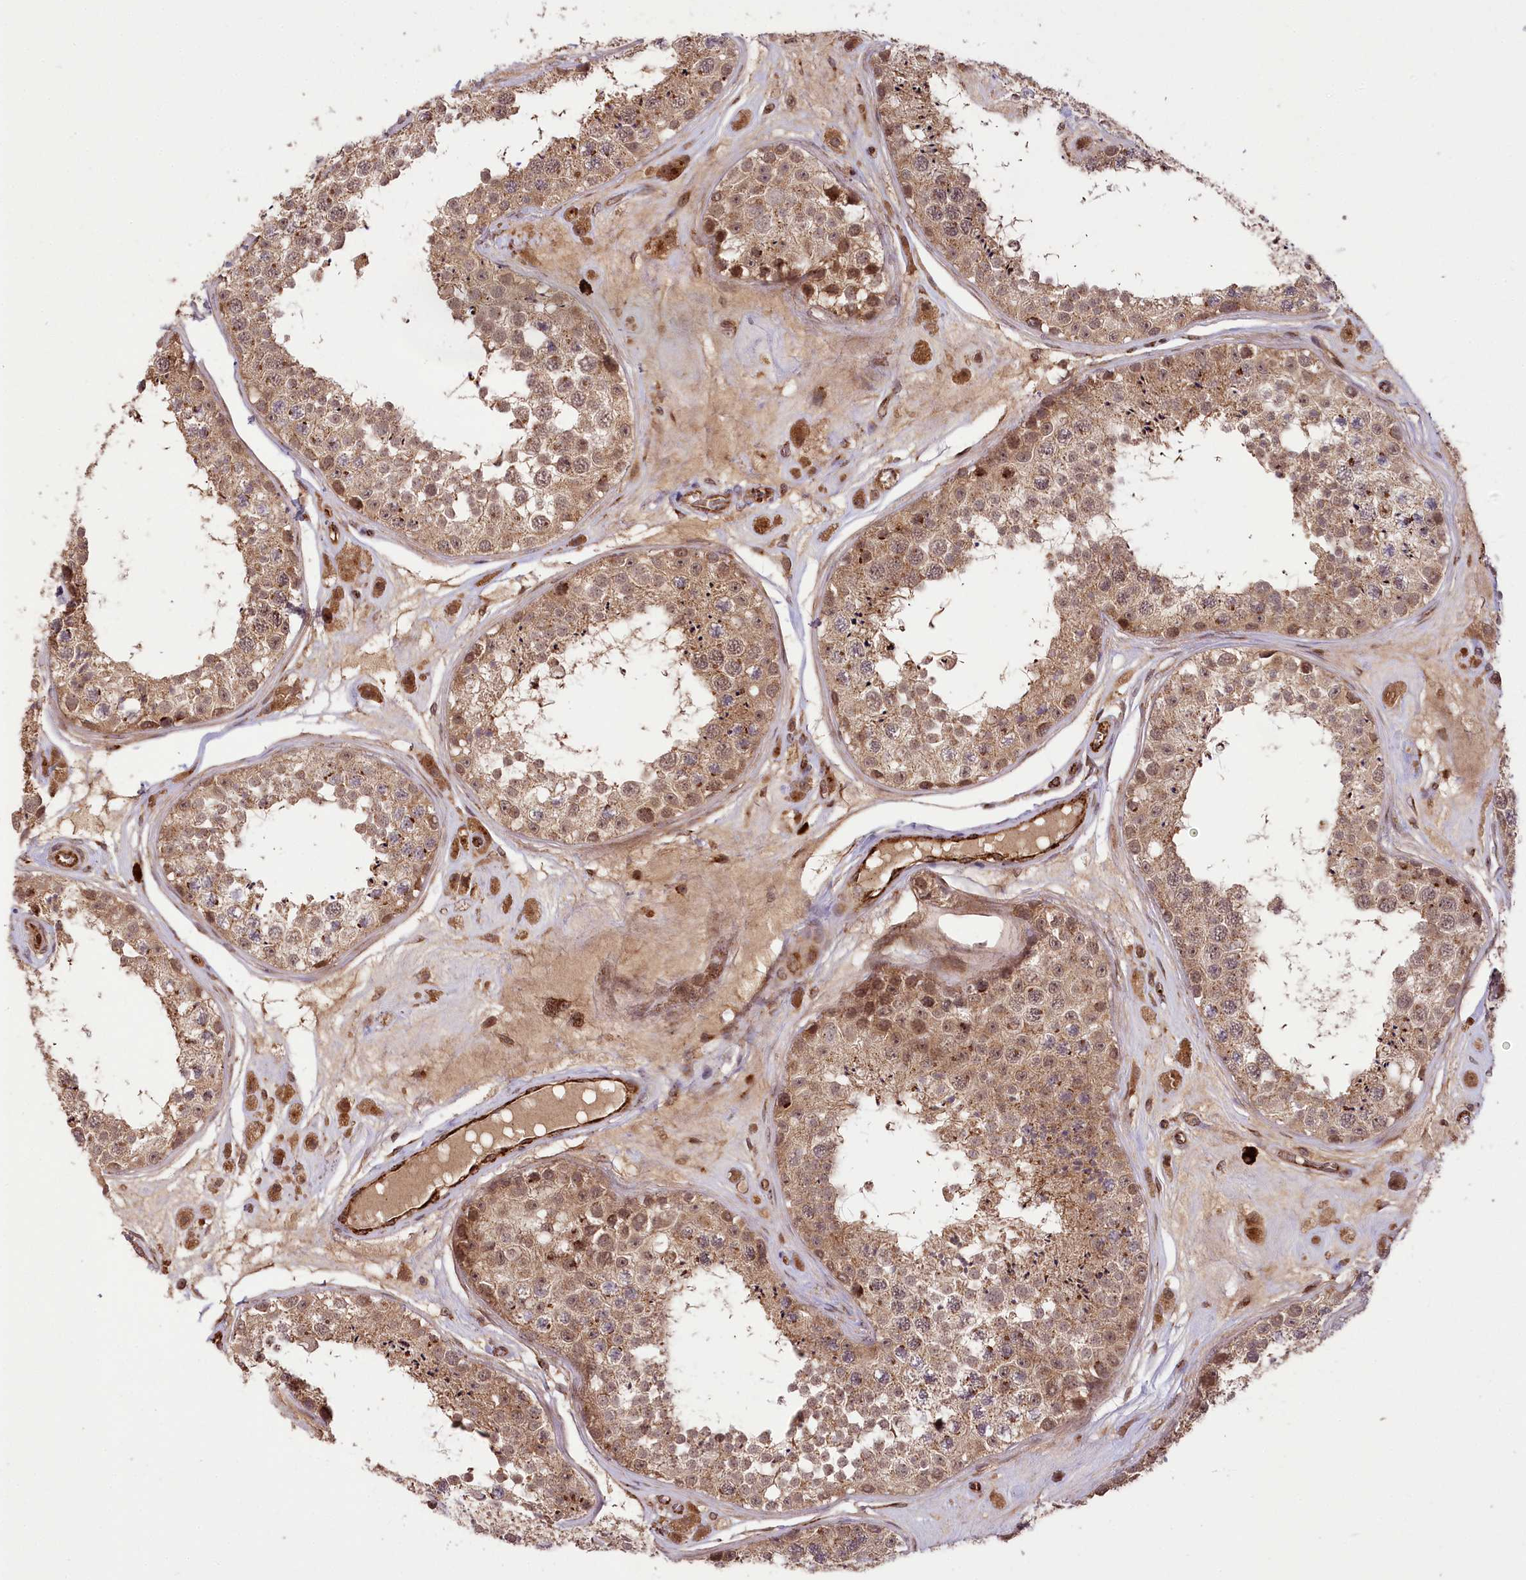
{"staining": {"intensity": "moderate", "quantity": ">75%", "location": "cytoplasmic/membranous,nuclear"}, "tissue": "testis", "cell_type": "Cells in seminiferous ducts", "image_type": "normal", "snomed": [{"axis": "morphology", "description": "Normal tissue, NOS"}, {"axis": "topography", "description": "Testis"}], "caption": "Protein staining of unremarkable testis demonstrates moderate cytoplasmic/membranous,nuclear staining in about >75% of cells in seminiferous ducts.", "gene": "CARD19", "patient": {"sex": "male", "age": 25}}